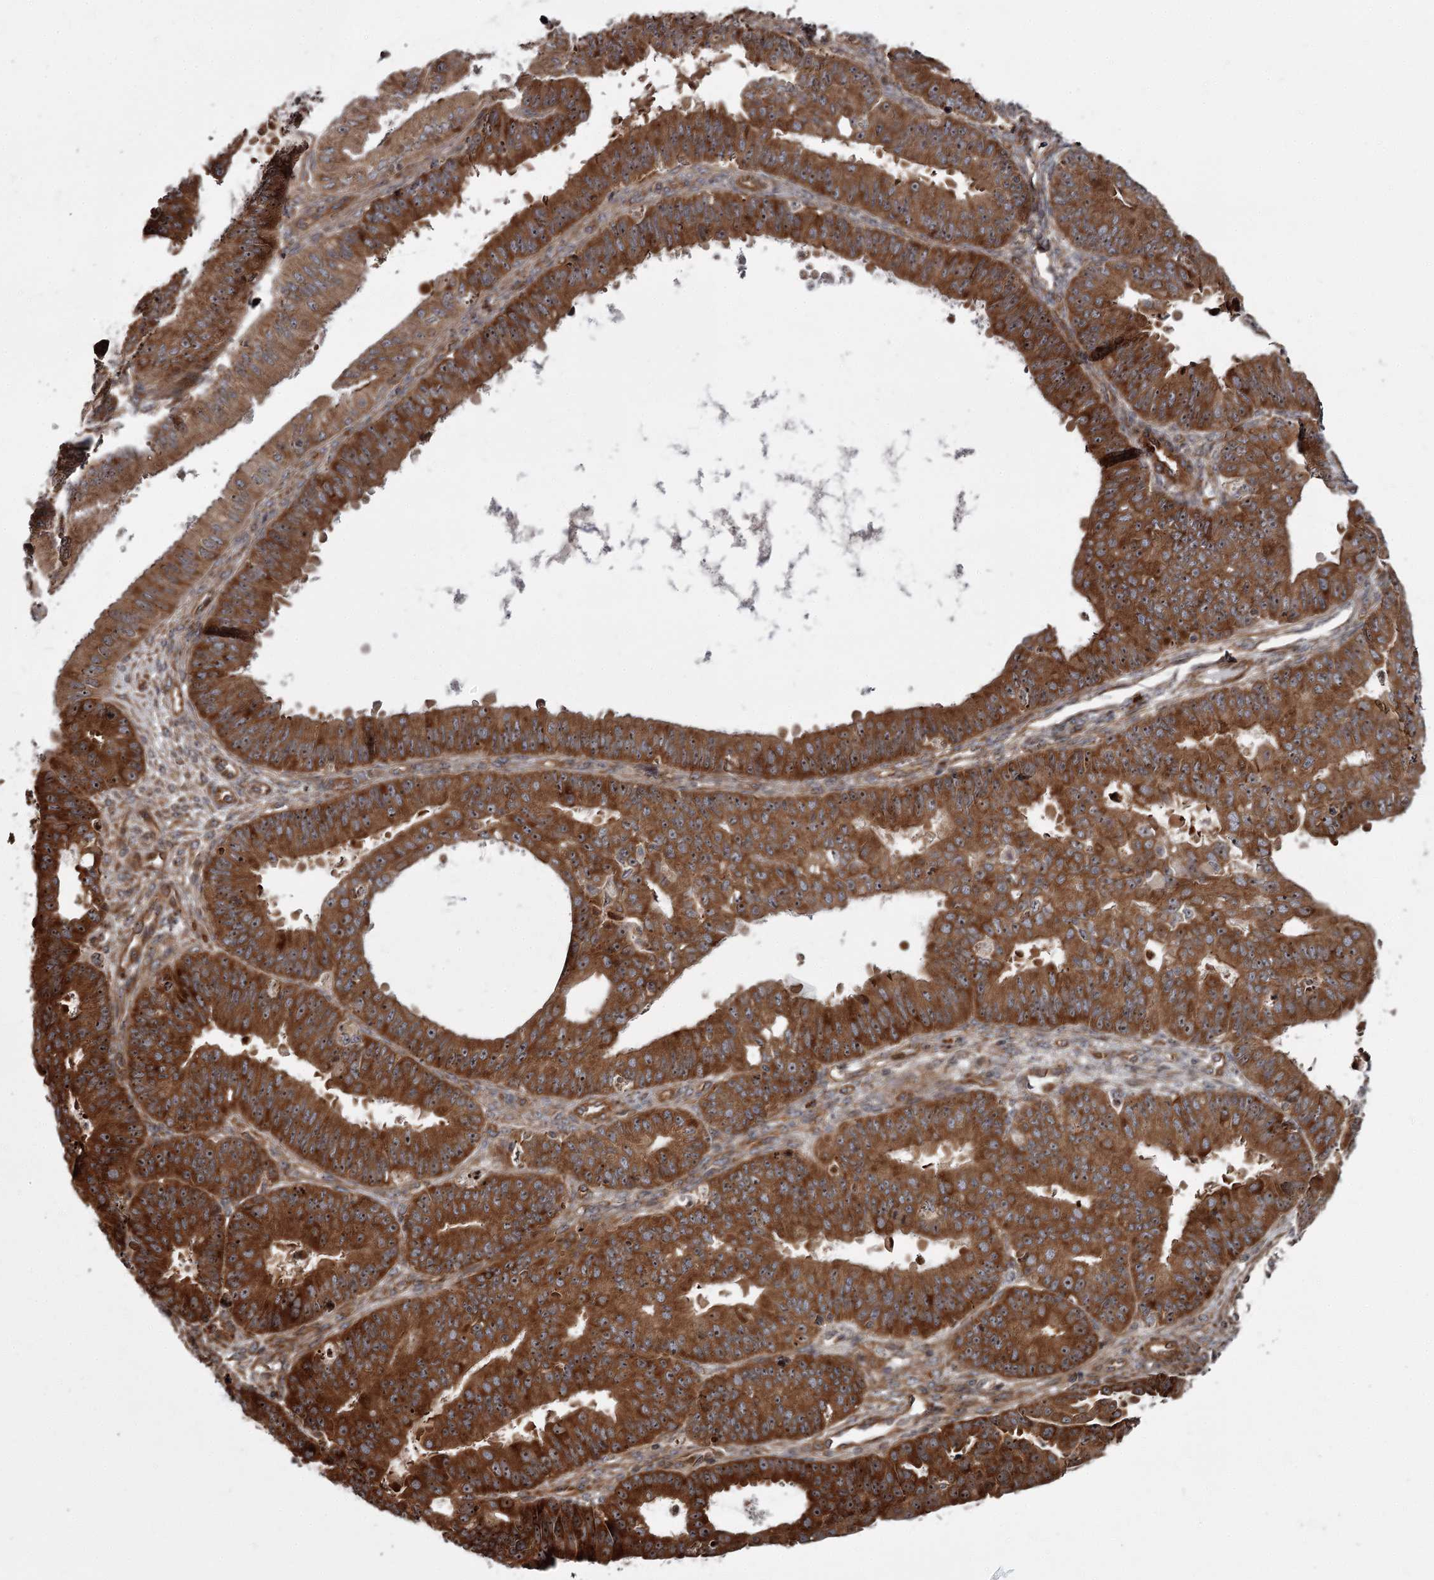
{"staining": {"intensity": "strong", "quantity": ">75%", "location": "cytoplasmic/membranous,nuclear"}, "tissue": "ovarian cancer", "cell_type": "Tumor cells", "image_type": "cancer", "snomed": [{"axis": "morphology", "description": "Carcinoma, endometroid"}, {"axis": "topography", "description": "Appendix"}, {"axis": "topography", "description": "Ovary"}], "caption": "A brown stain highlights strong cytoplasmic/membranous and nuclear staining of a protein in endometroid carcinoma (ovarian) tumor cells.", "gene": "THAP9", "patient": {"sex": "female", "age": 42}}